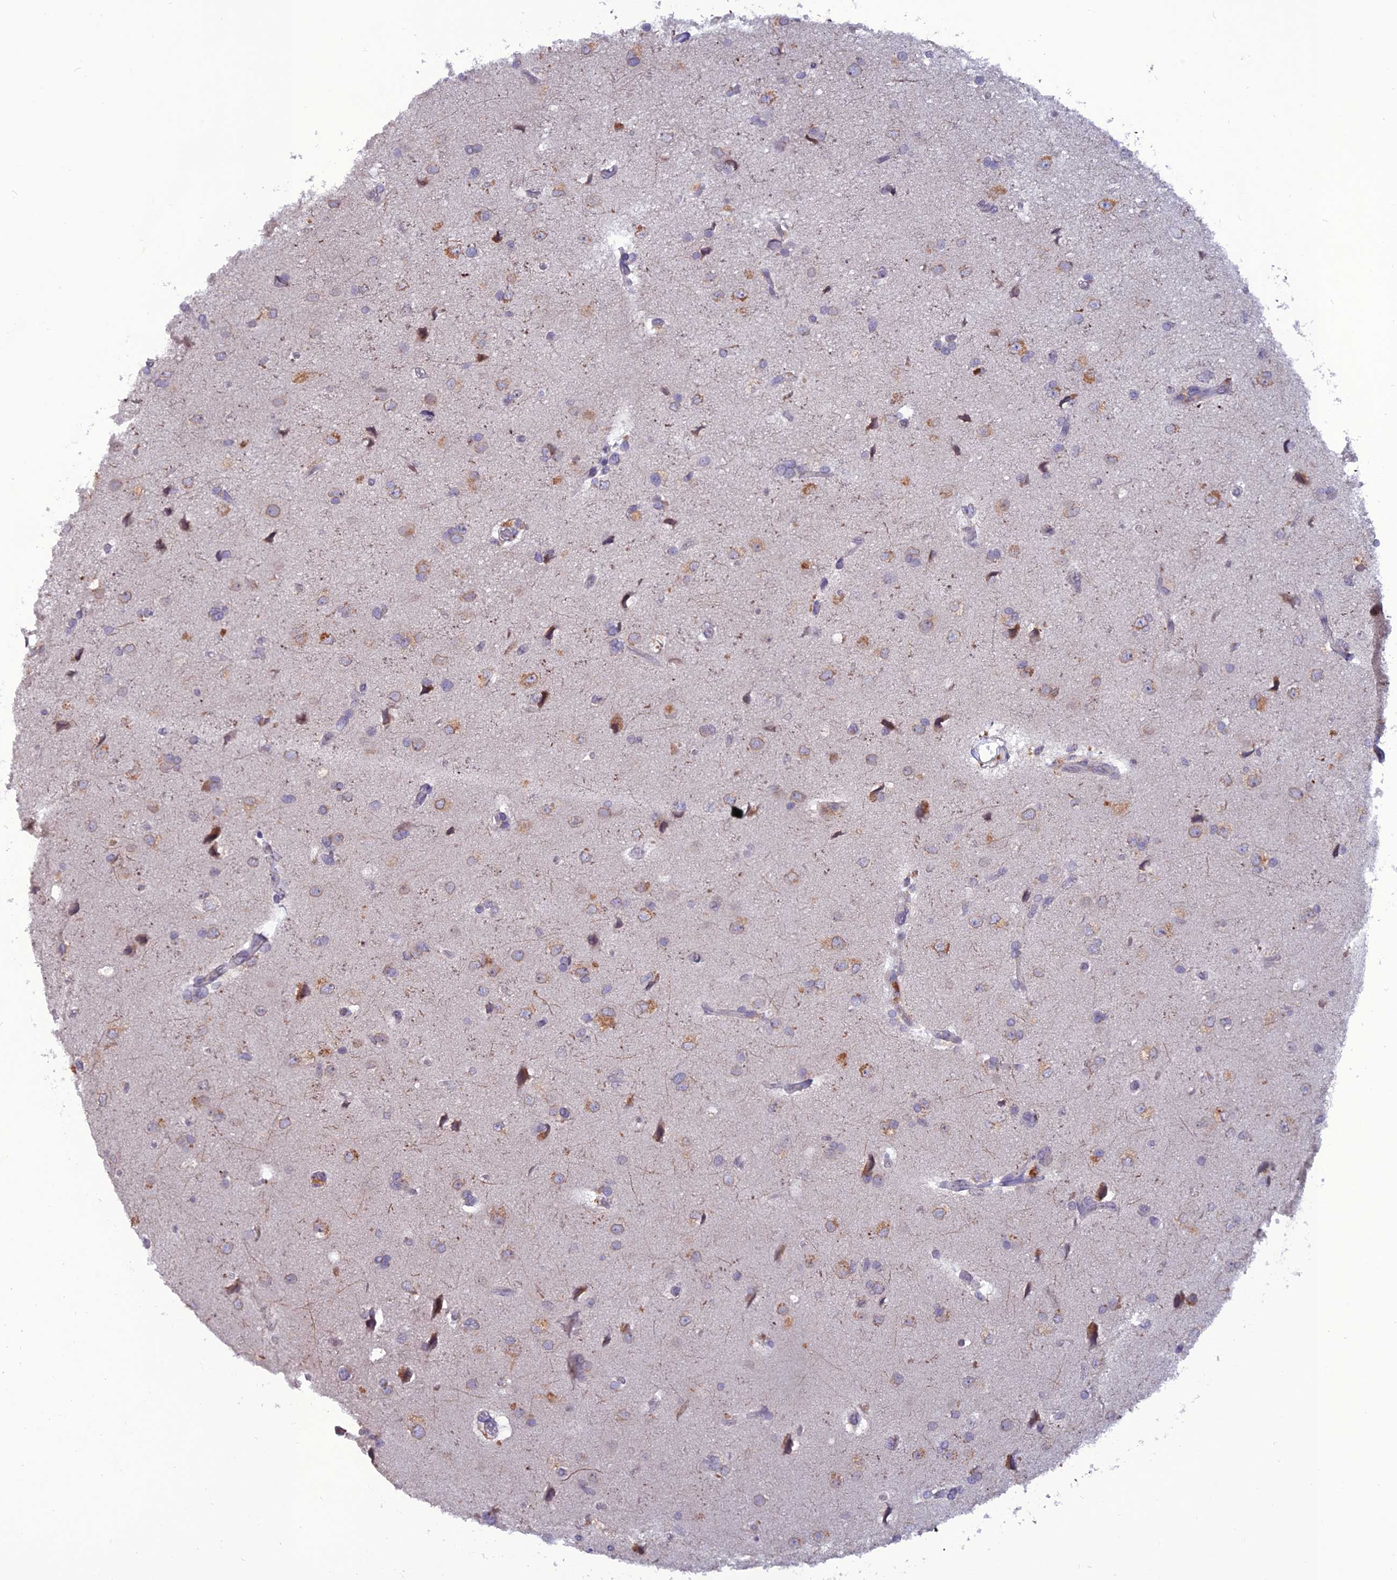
{"staining": {"intensity": "moderate", "quantity": "<25%", "location": "cytoplasmic/membranous"}, "tissue": "glioma", "cell_type": "Tumor cells", "image_type": "cancer", "snomed": [{"axis": "morphology", "description": "Glioma, malignant, High grade"}, {"axis": "topography", "description": "Brain"}], "caption": "Immunohistochemistry (IHC) staining of high-grade glioma (malignant), which exhibits low levels of moderate cytoplasmic/membranous positivity in approximately <25% of tumor cells indicating moderate cytoplasmic/membranous protein expression. The staining was performed using DAB (brown) for protein detection and nuclei were counterstained in hematoxylin (blue).", "gene": "WDR46", "patient": {"sex": "male", "age": 77}}